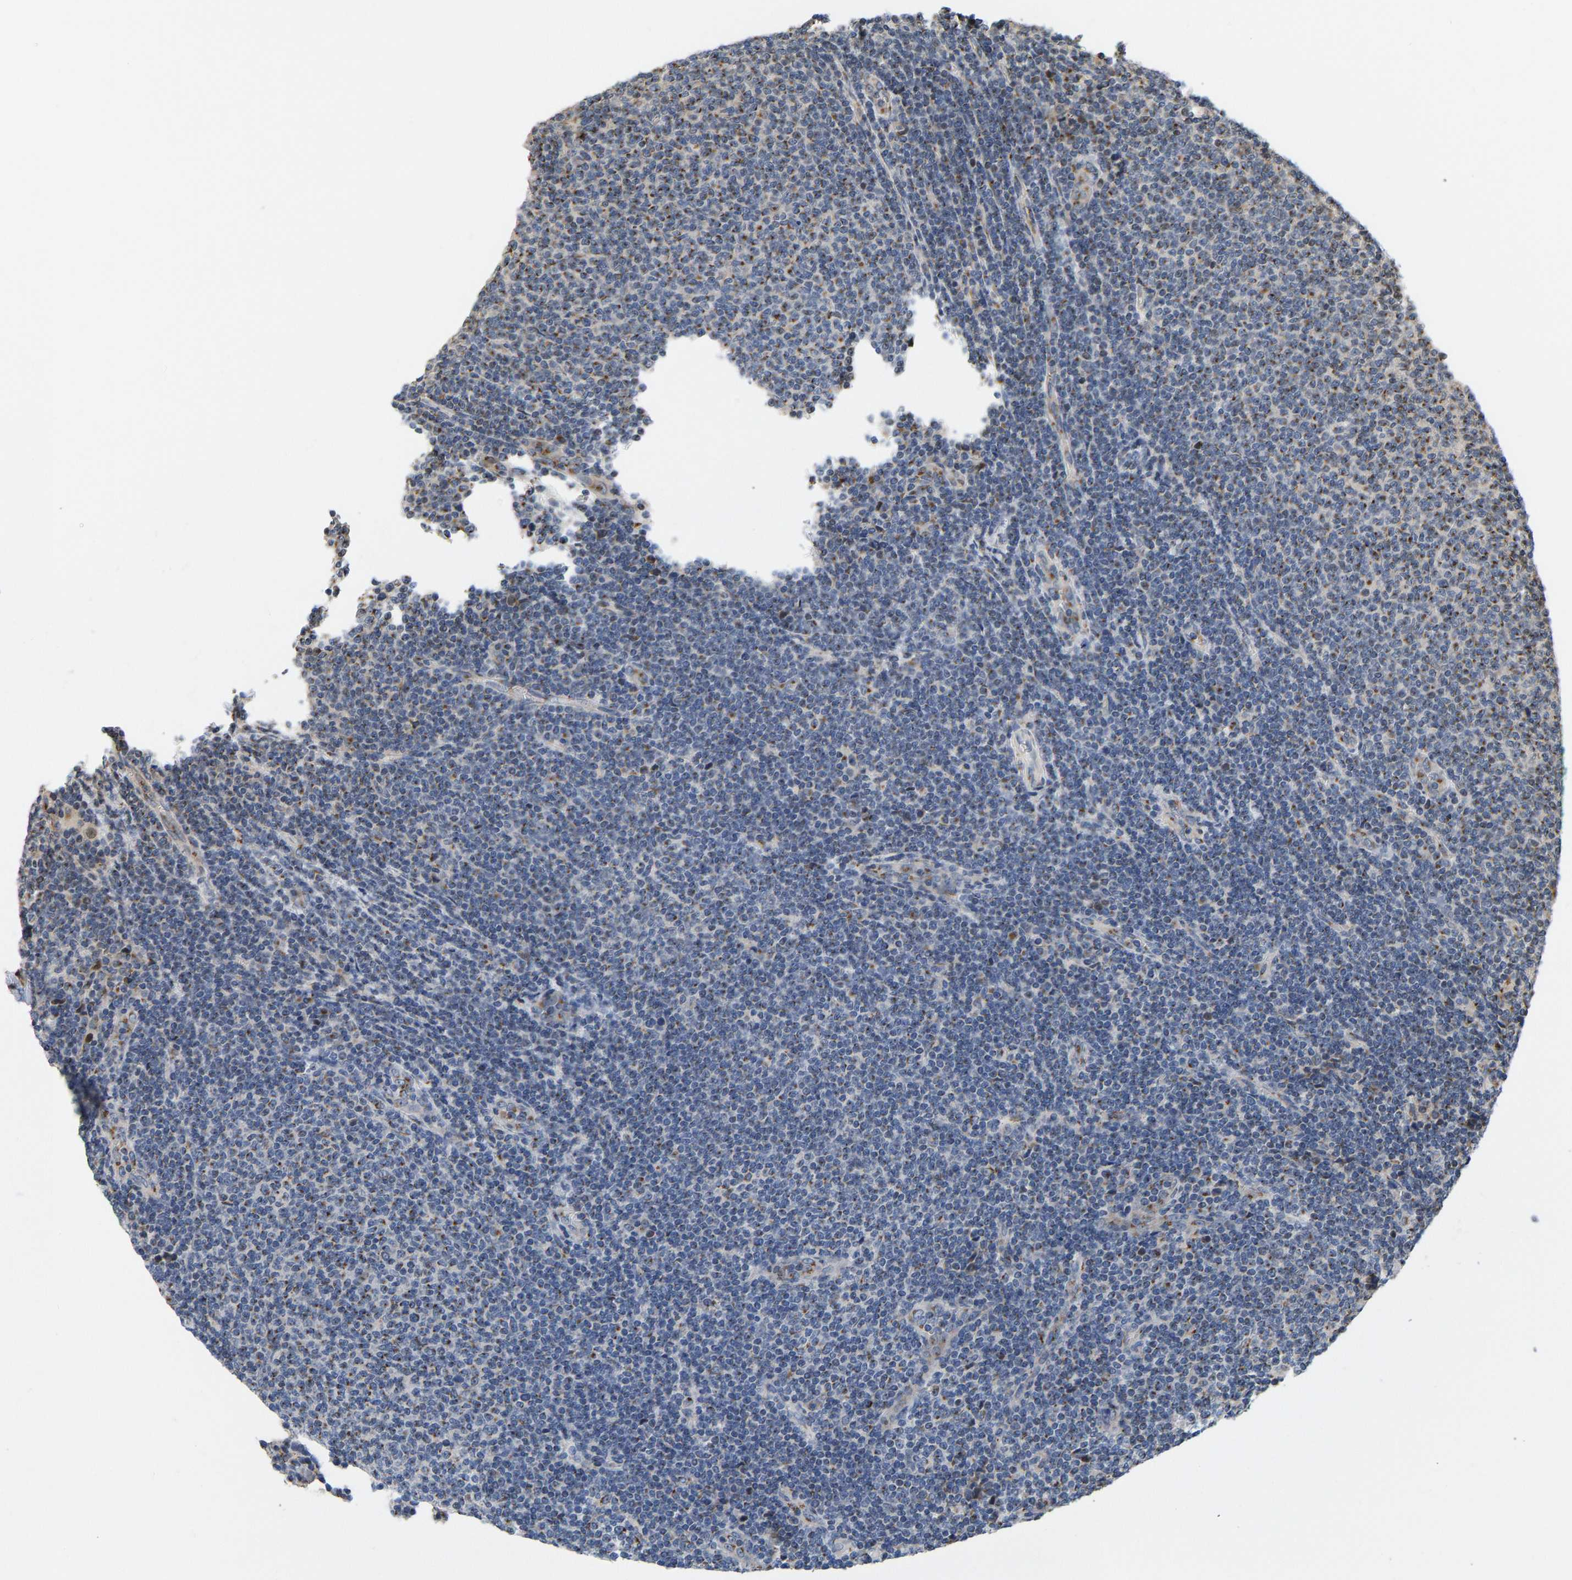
{"staining": {"intensity": "moderate", "quantity": ">75%", "location": "cytoplasmic/membranous"}, "tissue": "lymphoma", "cell_type": "Tumor cells", "image_type": "cancer", "snomed": [{"axis": "morphology", "description": "Malignant lymphoma, non-Hodgkin's type, Low grade"}, {"axis": "topography", "description": "Lymph node"}], "caption": "The immunohistochemical stain labels moderate cytoplasmic/membranous expression in tumor cells of low-grade malignant lymphoma, non-Hodgkin's type tissue.", "gene": "YIPF4", "patient": {"sex": "male", "age": 66}}